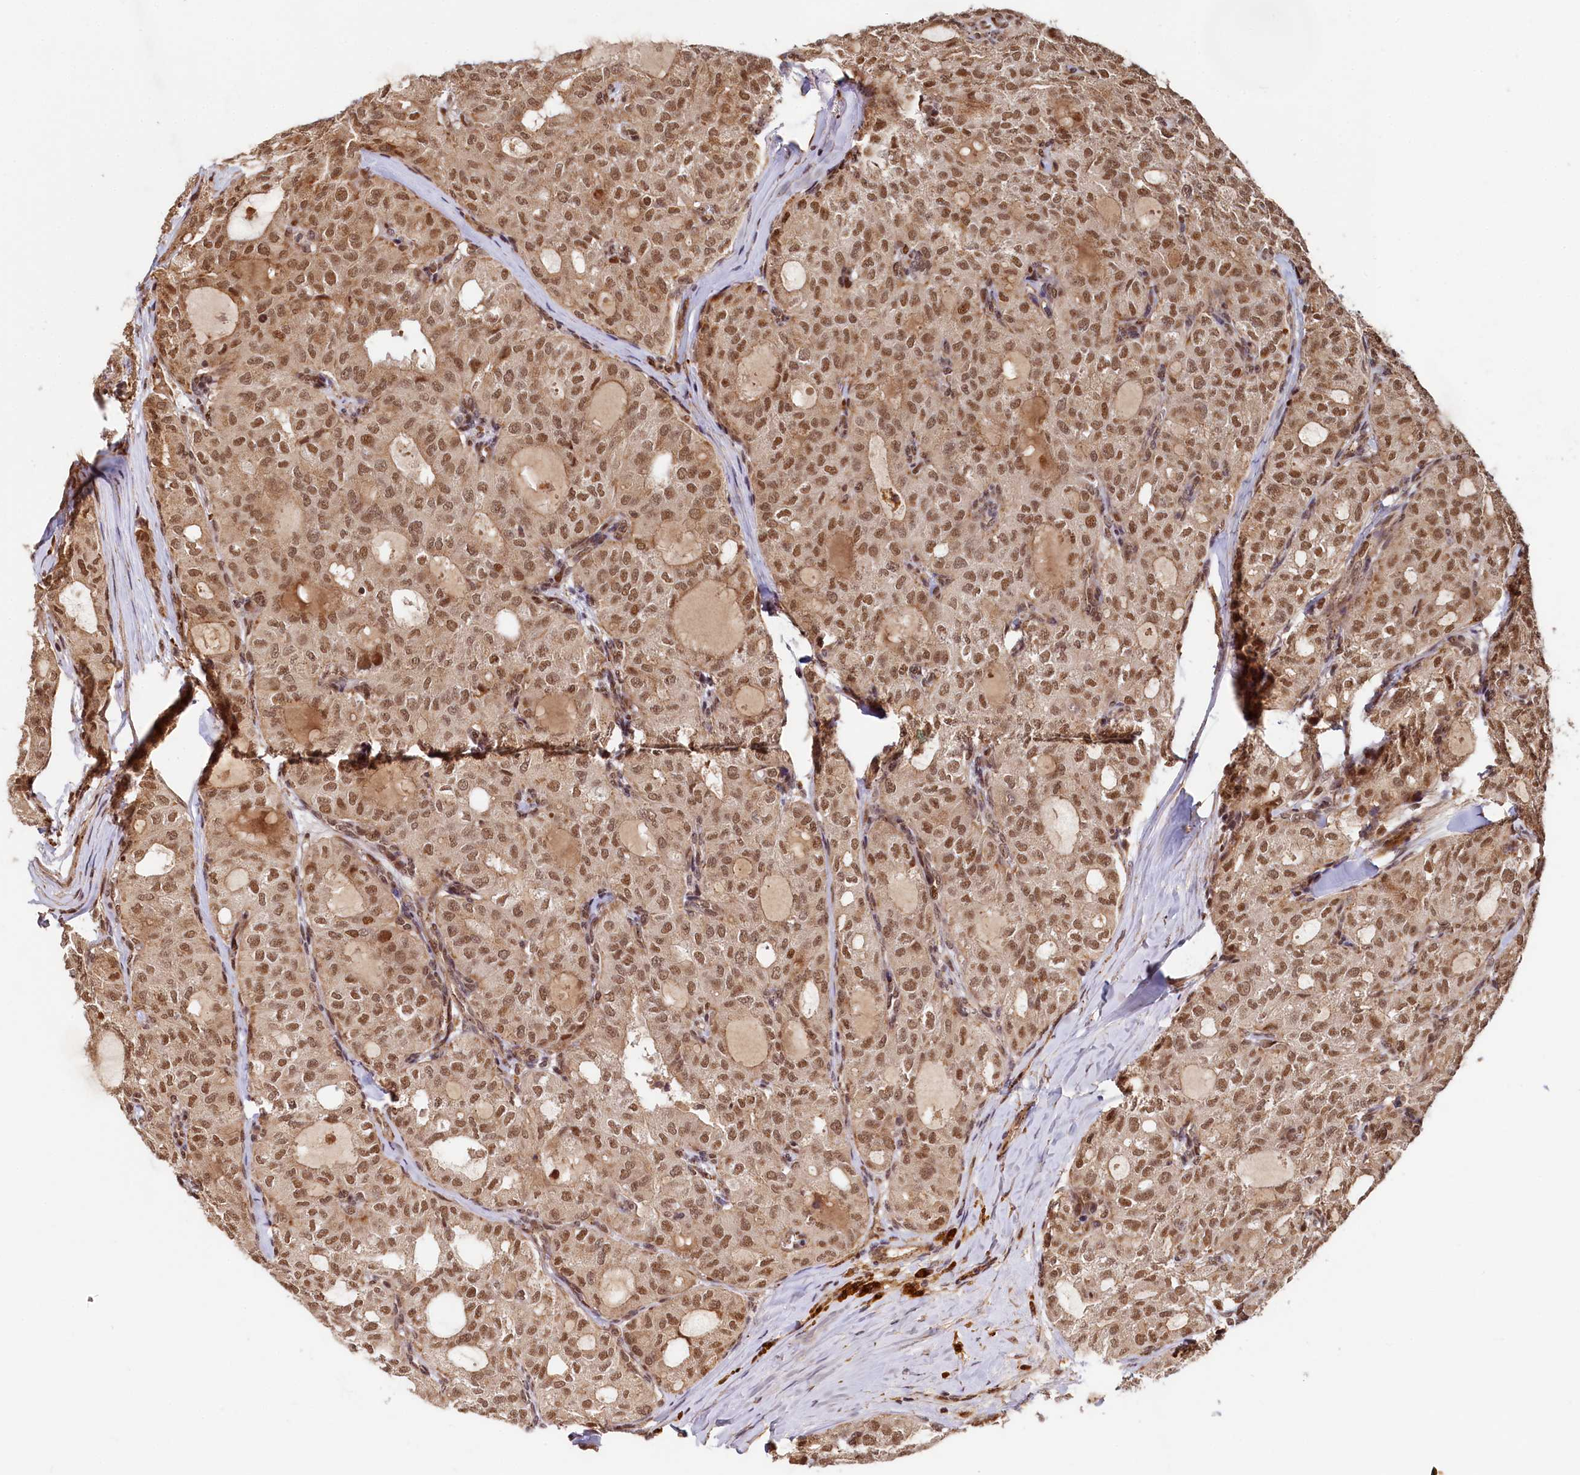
{"staining": {"intensity": "moderate", "quantity": ">75%", "location": "nuclear"}, "tissue": "thyroid cancer", "cell_type": "Tumor cells", "image_type": "cancer", "snomed": [{"axis": "morphology", "description": "Follicular adenoma carcinoma, NOS"}, {"axis": "topography", "description": "Thyroid gland"}], "caption": "A brown stain shows moderate nuclear positivity of a protein in thyroid follicular adenoma carcinoma tumor cells.", "gene": "TRIM23", "patient": {"sex": "male", "age": 75}}